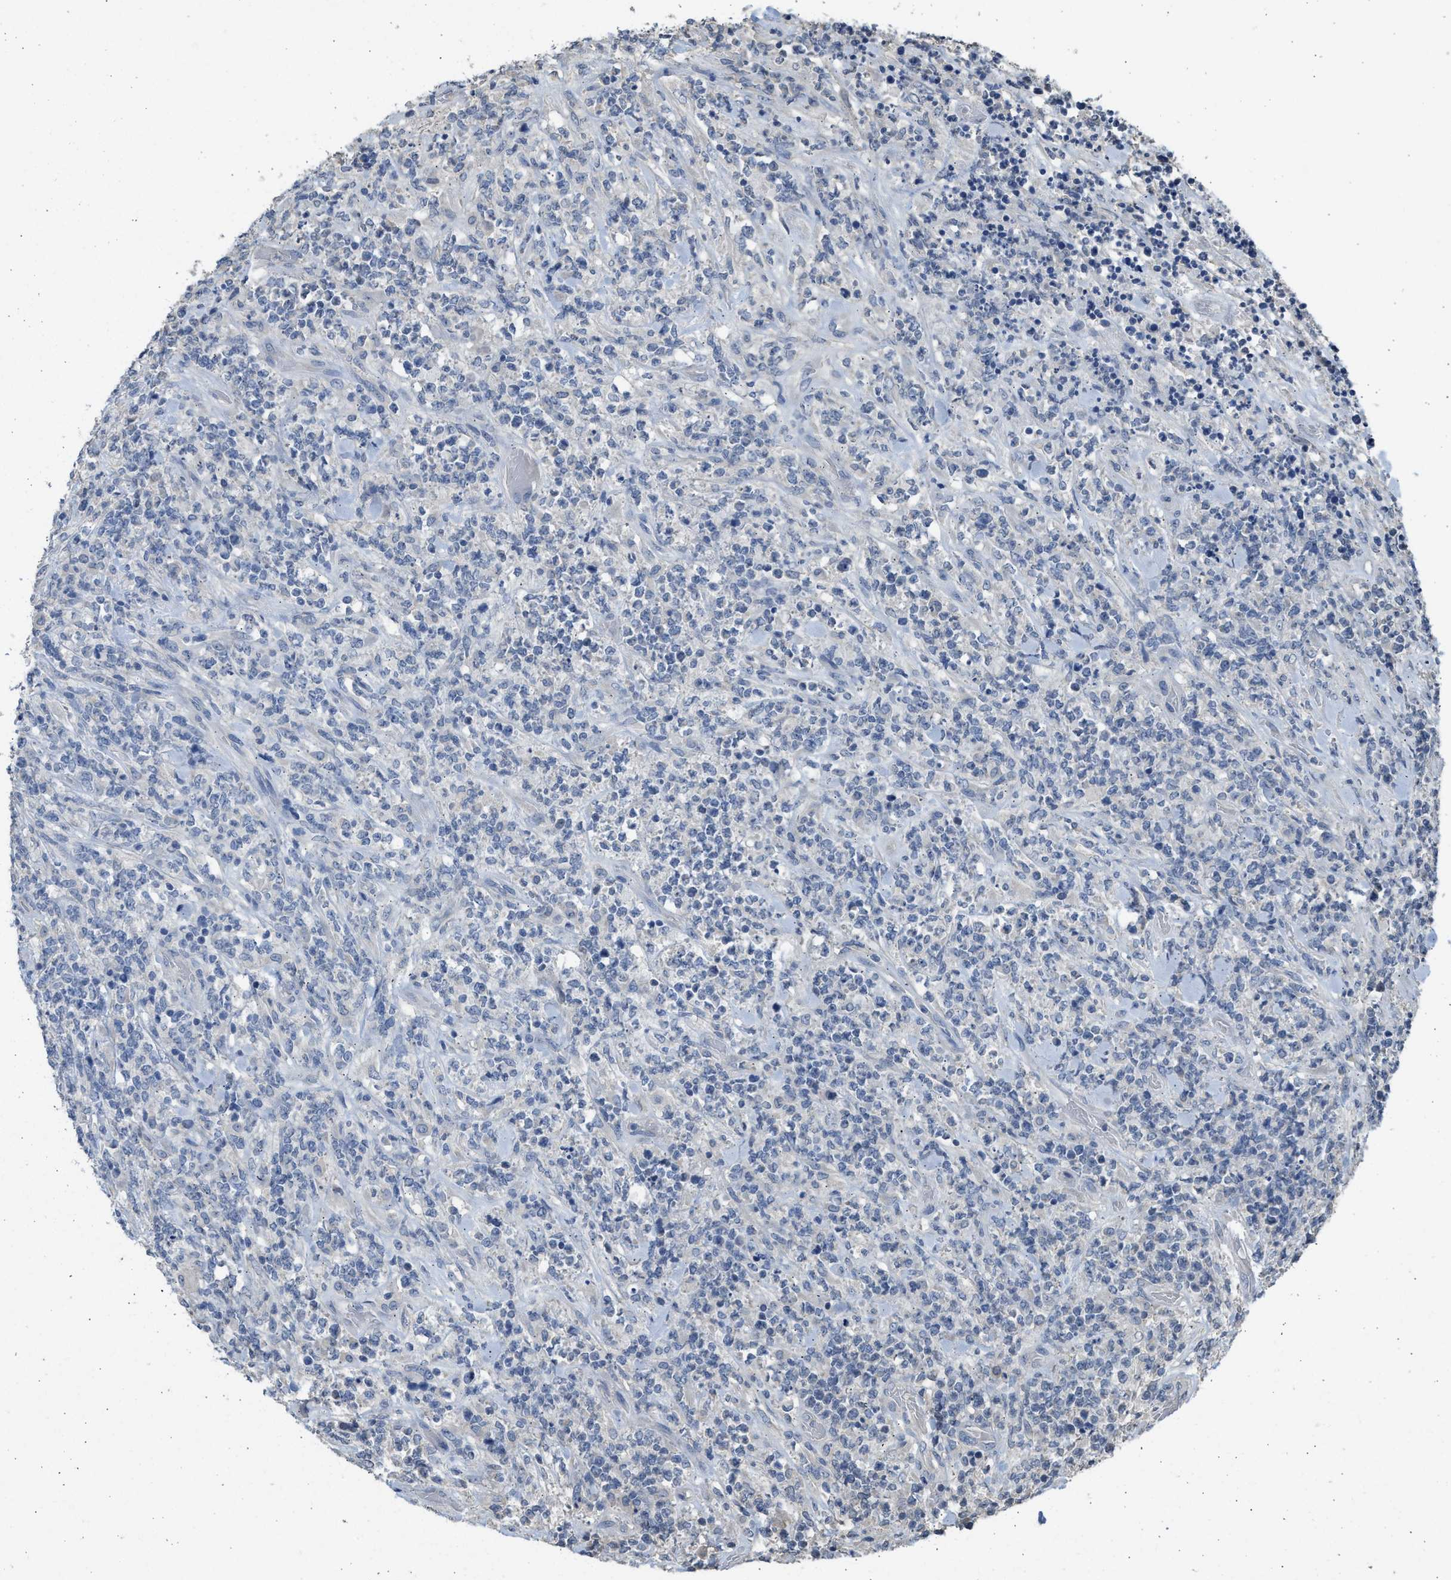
{"staining": {"intensity": "negative", "quantity": "none", "location": "none"}, "tissue": "lymphoma", "cell_type": "Tumor cells", "image_type": "cancer", "snomed": [{"axis": "morphology", "description": "Malignant lymphoma, non-Hodgkin's type, High grade"}, {"axis": "topography", "description": "Soft tissue"}], "caption": "A micrograph of human high-grade malignant lymphoma, non-Hodgkin's type is negative for staining in tumor cells.", "gene": "SULT2A1", "patient": {"sex": "male", "age": 18}}